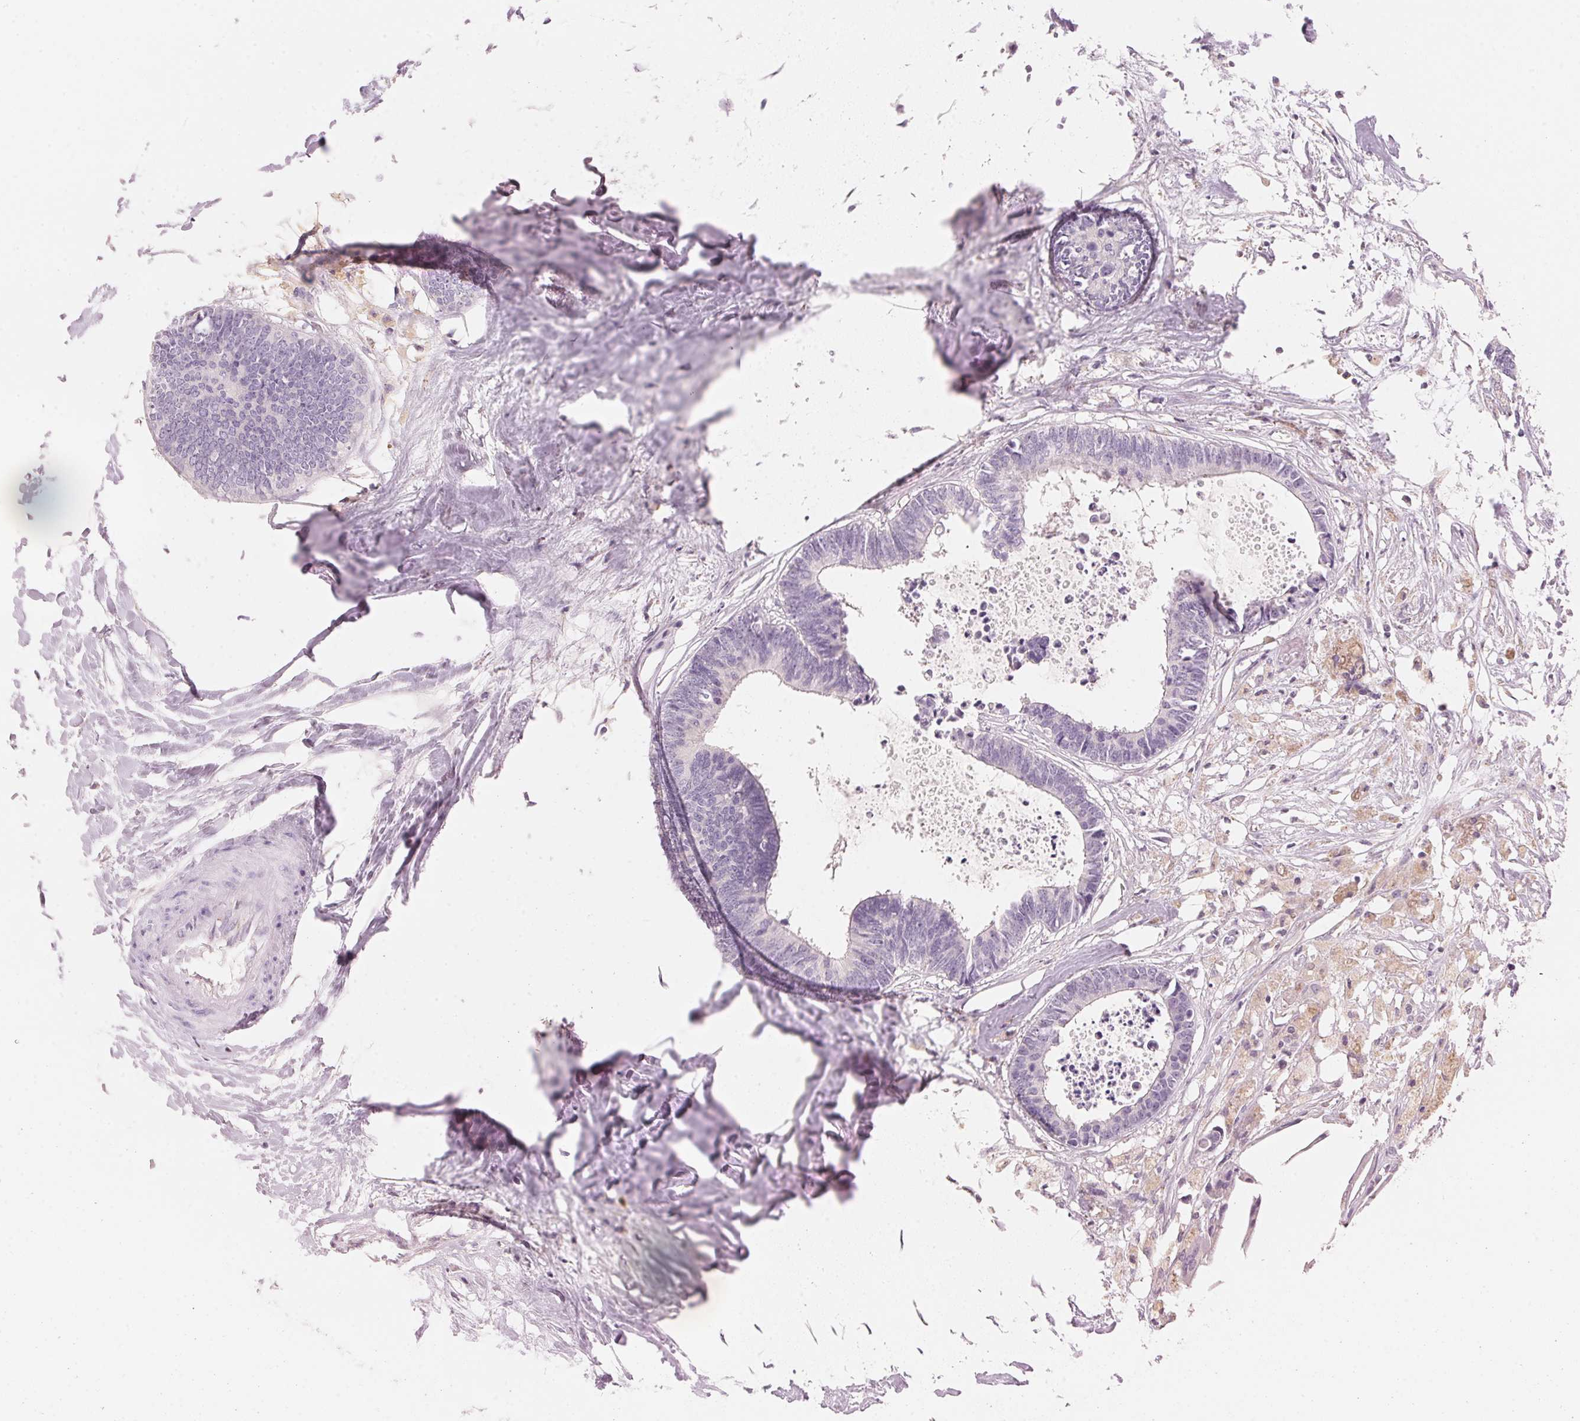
{"staining": {"intensity": "negative", "quantity": "none", "location": "none"}, "tissue": "colorectal cancer", "cell_type": "Tumor cells", "image_type": "cancer", "snomed": [{"axis": "morphology", "description": "Adenocarcinoma, NOS"}, {"axis": "topography", "description": "Colon"}, {"axis": "topography", "description": "Rectum"}], "caption": "Tumor cells show no significant protein positivity in colorectal adenocarcinoma. Nuclei are stained in blue.", "gene": "HOXB13", "patient": {"sex": "male", "age": 57}}